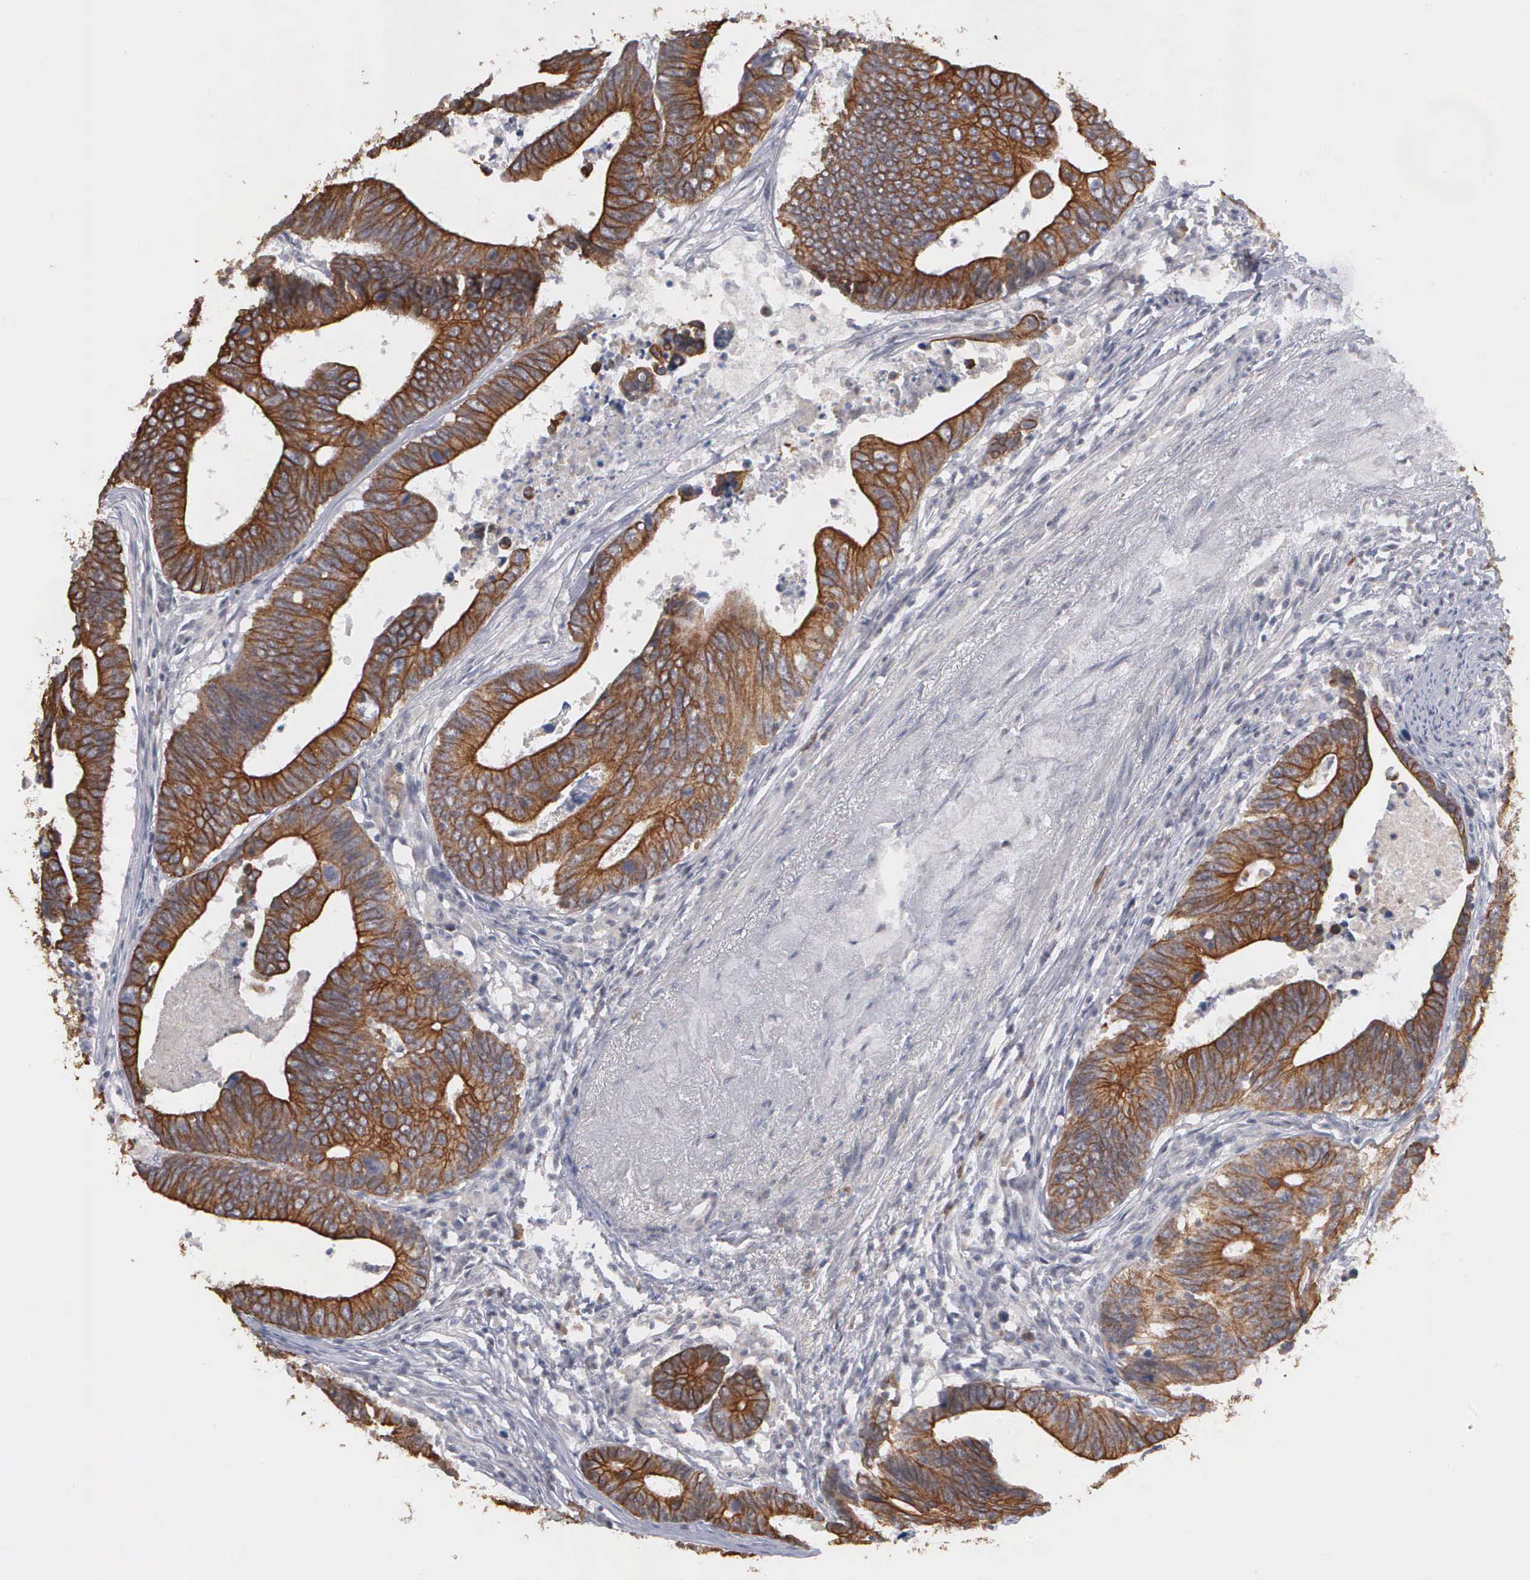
{"staining": {"intensity": "strong", "quantity": ">75%", "location": "cytoplasmic/membranous"}, "tissue": "colorectal cancer", "cell_type": "Tumor cells", "image_type": "cancer", "snomed": [{"axis": "morphology", "description": "Adenocarcinoma, NOS"}, {"axis": "topography", "description": "Colon"}], "caption": "Immunohistochemistry (IHC) of colorectal adenocarcinoma demonstrates high levels of strong cytoplasmic/membranous staining in about >75% of tumor cells.", "gene": "WDR89", "patient": {"sex": "female", "age": 78}}